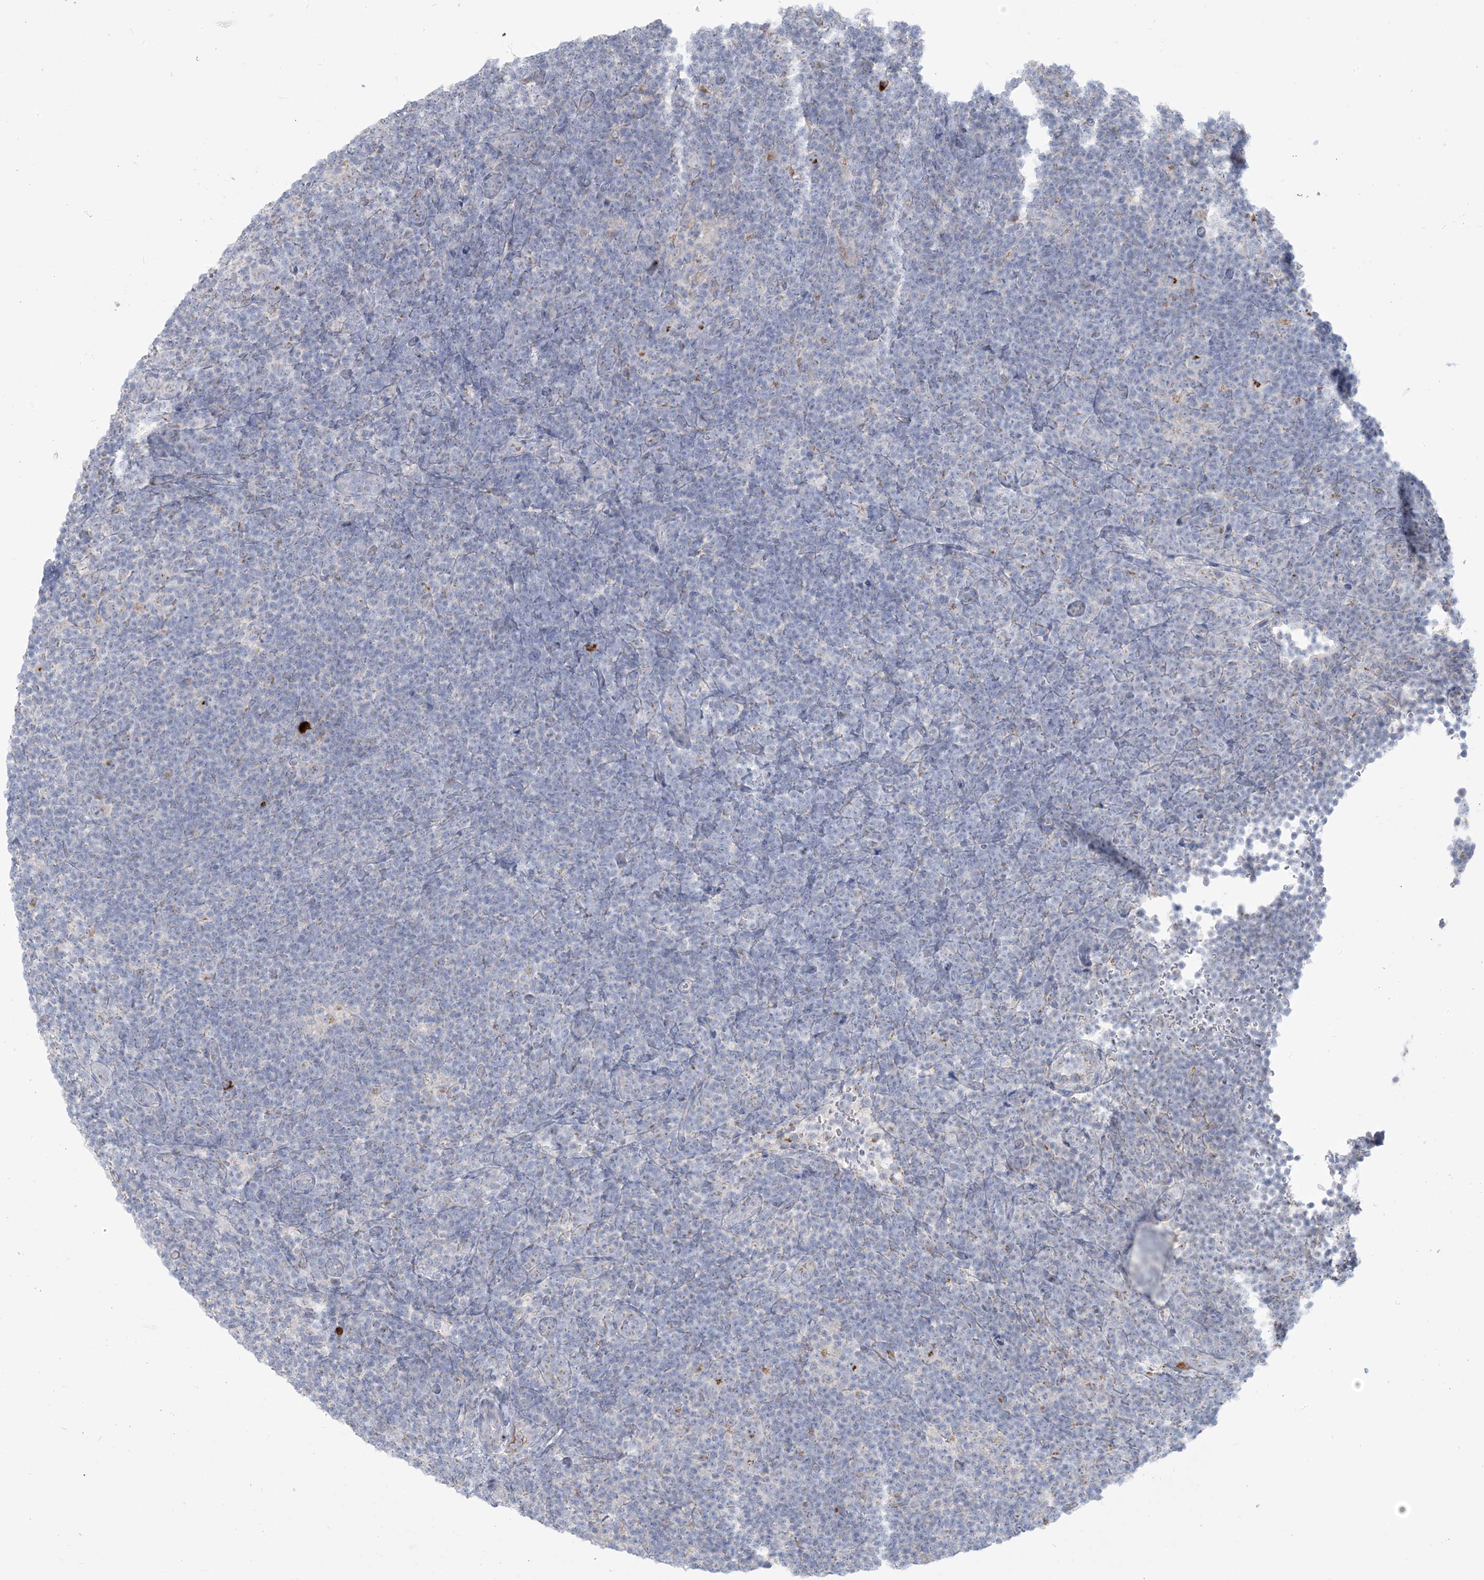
{"staining": {"intensity": "negative", "quantity": "none", "location": "none"}, "tissue": "lymphoma", "cell_type": "Tumor cells", "image_type": "cancer", "snomed": [{"axis": "morphology", "description": "Hodgkin's disease, NOS"}, {"axis": "topography", "description": "Lymph node"}], "caption": "A high-resolution micrograph shows immunohistochemistry staining of lymphoma, which shows no significant staining in tumor cells.", "gene": "SCML1", "patient": {"sex": "female", "age": 57}}